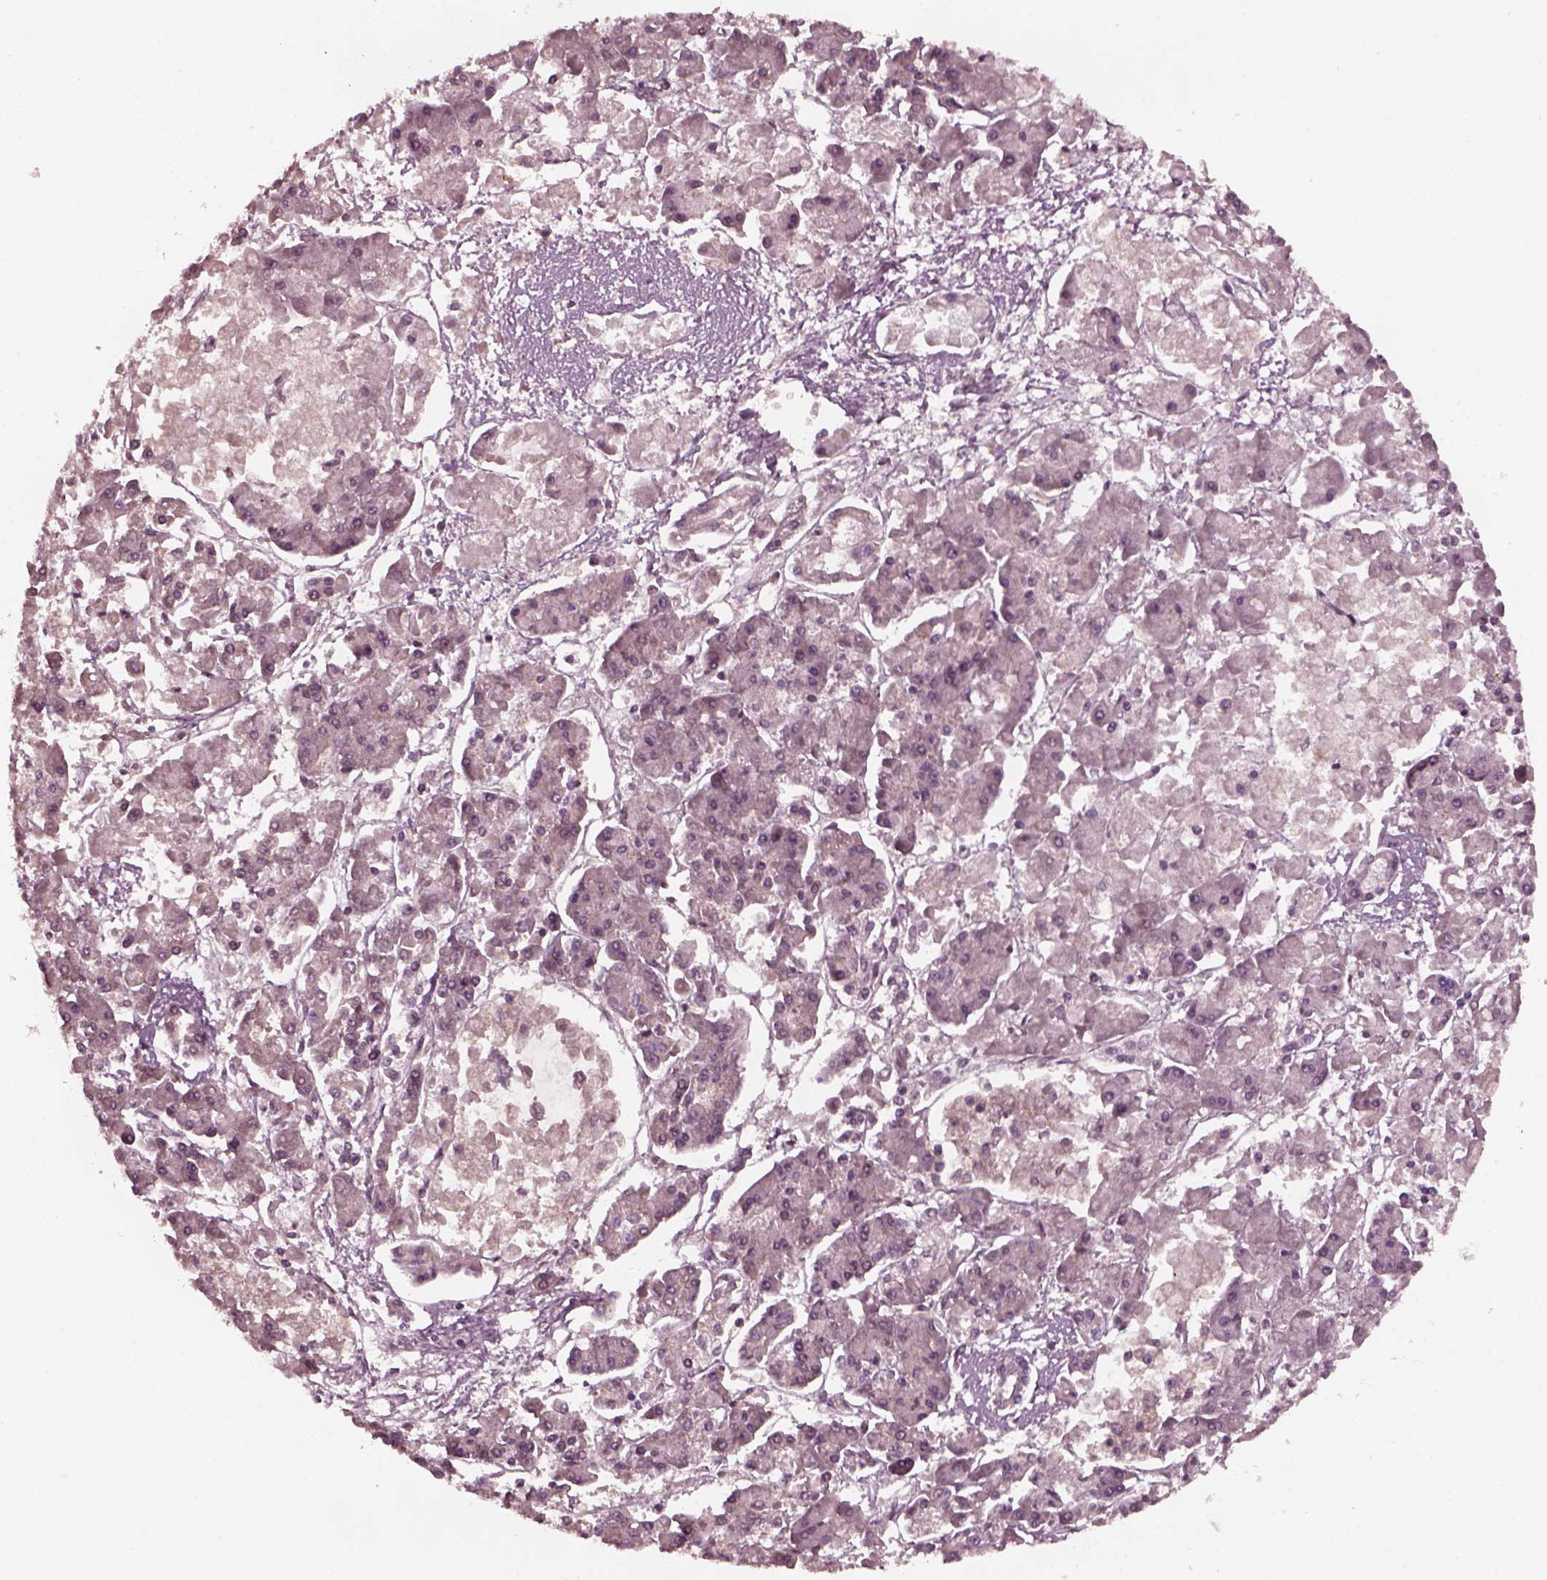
{"staining": {"intensity": "negative", "quantity": "none", "location": "none"}, "tissue": "pancreatic cancer", "cell_type": "Tumor cells", "image_type": "cancer", "snomed": [{"axis": "morphology", "description": "Adenocarcinoma, NOS"}, {"axis": "topography", "description": "Pancreas"}], "caption": "IHC photomicrograph of neoplastic tissue: human pancreatic cancer (adenocarcinoma) stained with DAB demonstrates no significant protein positivity in tumor cells. Nuclei are stained in blue.", "gene": "TUBG1", "patient": {"sex": "male", "age": 85}}